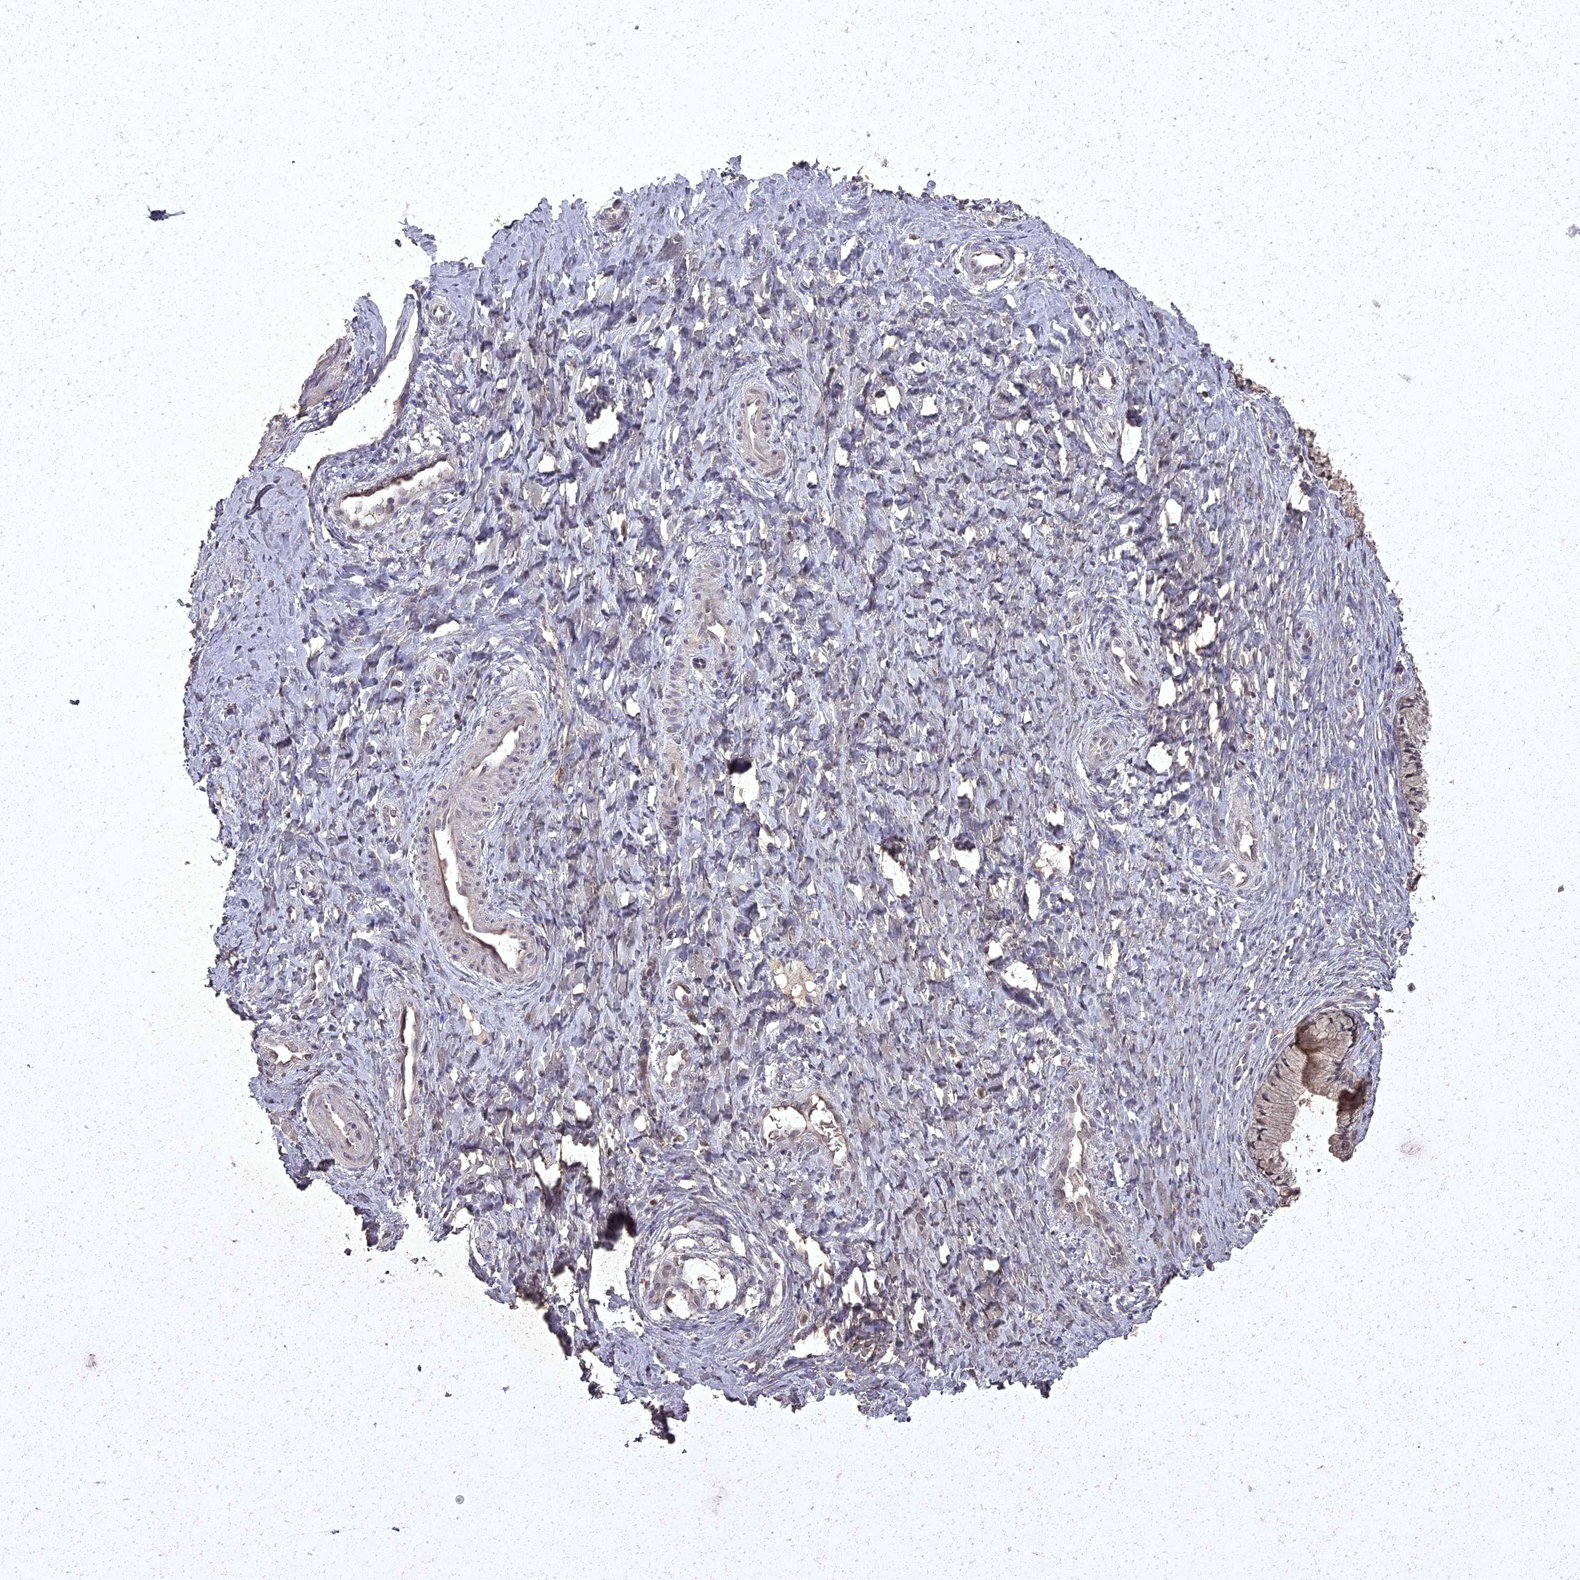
{"staining": {"intensity": "moderate", "quantity": "25%-75%", "location": "cytoplasmic/membranous"}, "tissue": "cervix", "cell_type": "Glandular cells", "image_type": "normal", "snomed": [{"axis": "morphology", "description": "Normal tissue, NOS"}, {"axis": "topography", "description": "Cervix"}], "caption": "Protein expression by immunohistochemistry shows moderate cytoplasmic/membranous positivity in about 25%-75% of glandular cells in normal cervix. The protein of interest is stained brown, and the nuclei are stained in blue (DAB IHC with brightfield microscopy, high magnification).", "gene": "ING5", "patient": {"sex": "female", "age": 36}}